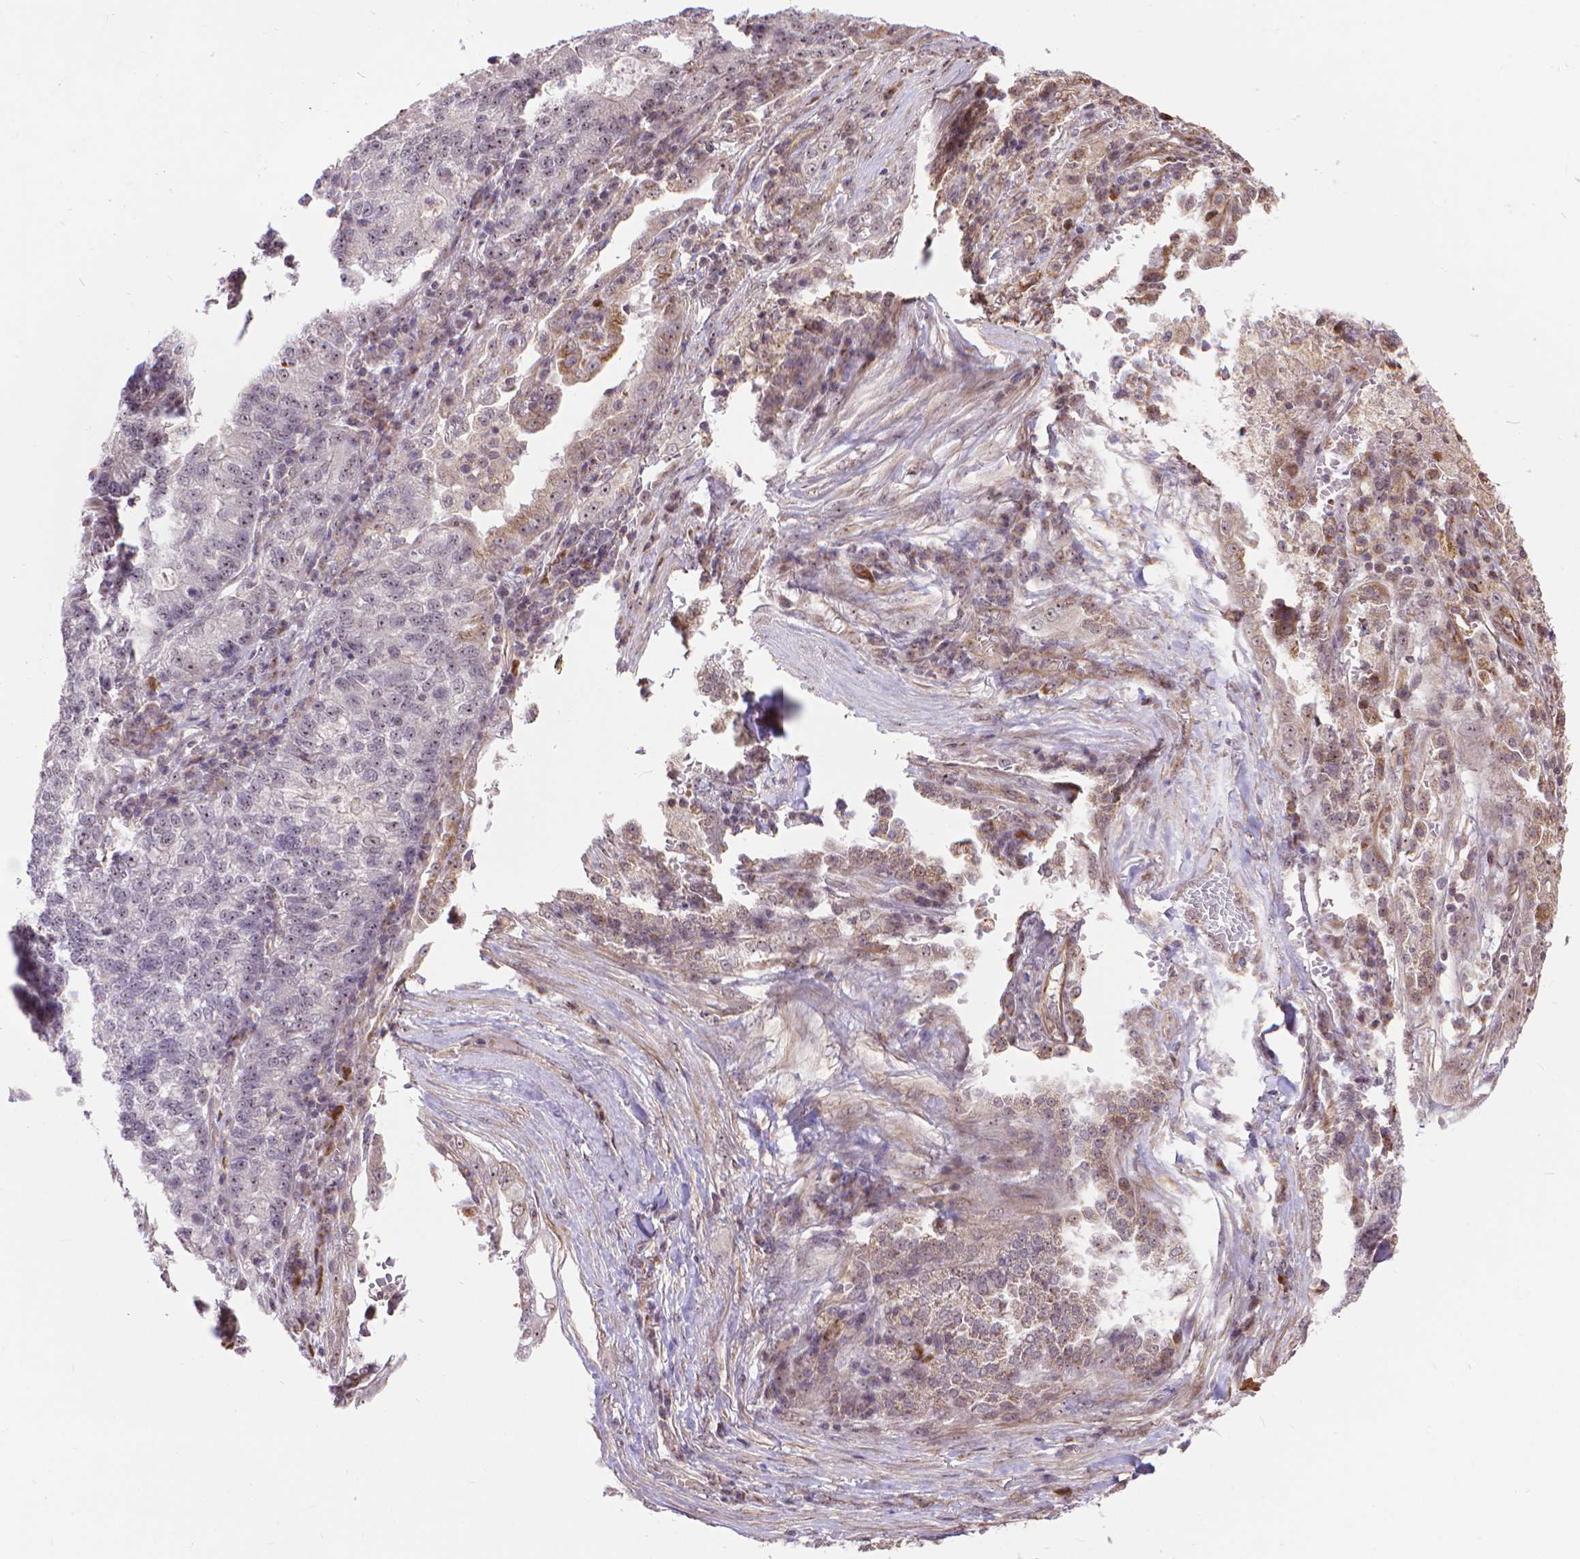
{"staining": {"intensity": "negative", "quantity": "none", "location": "none"}, "tissue": "lung cancer", "cell_type": "Tumor cells", "image_type": "cancer", "snomed": [{"axis": "morphology", "description": "Adenocarcinoma, NOS"}, {"axis": "topography", "description": "Lung"}], "caption": "A high-resolution image shows immunohistochemistry (IHC) staining of lung cancer (adenocarcinoma), which reveals no significant expression in tumor cells.", "gene": "TMEM135", "patient": {"sex": "male", "age": 57}}